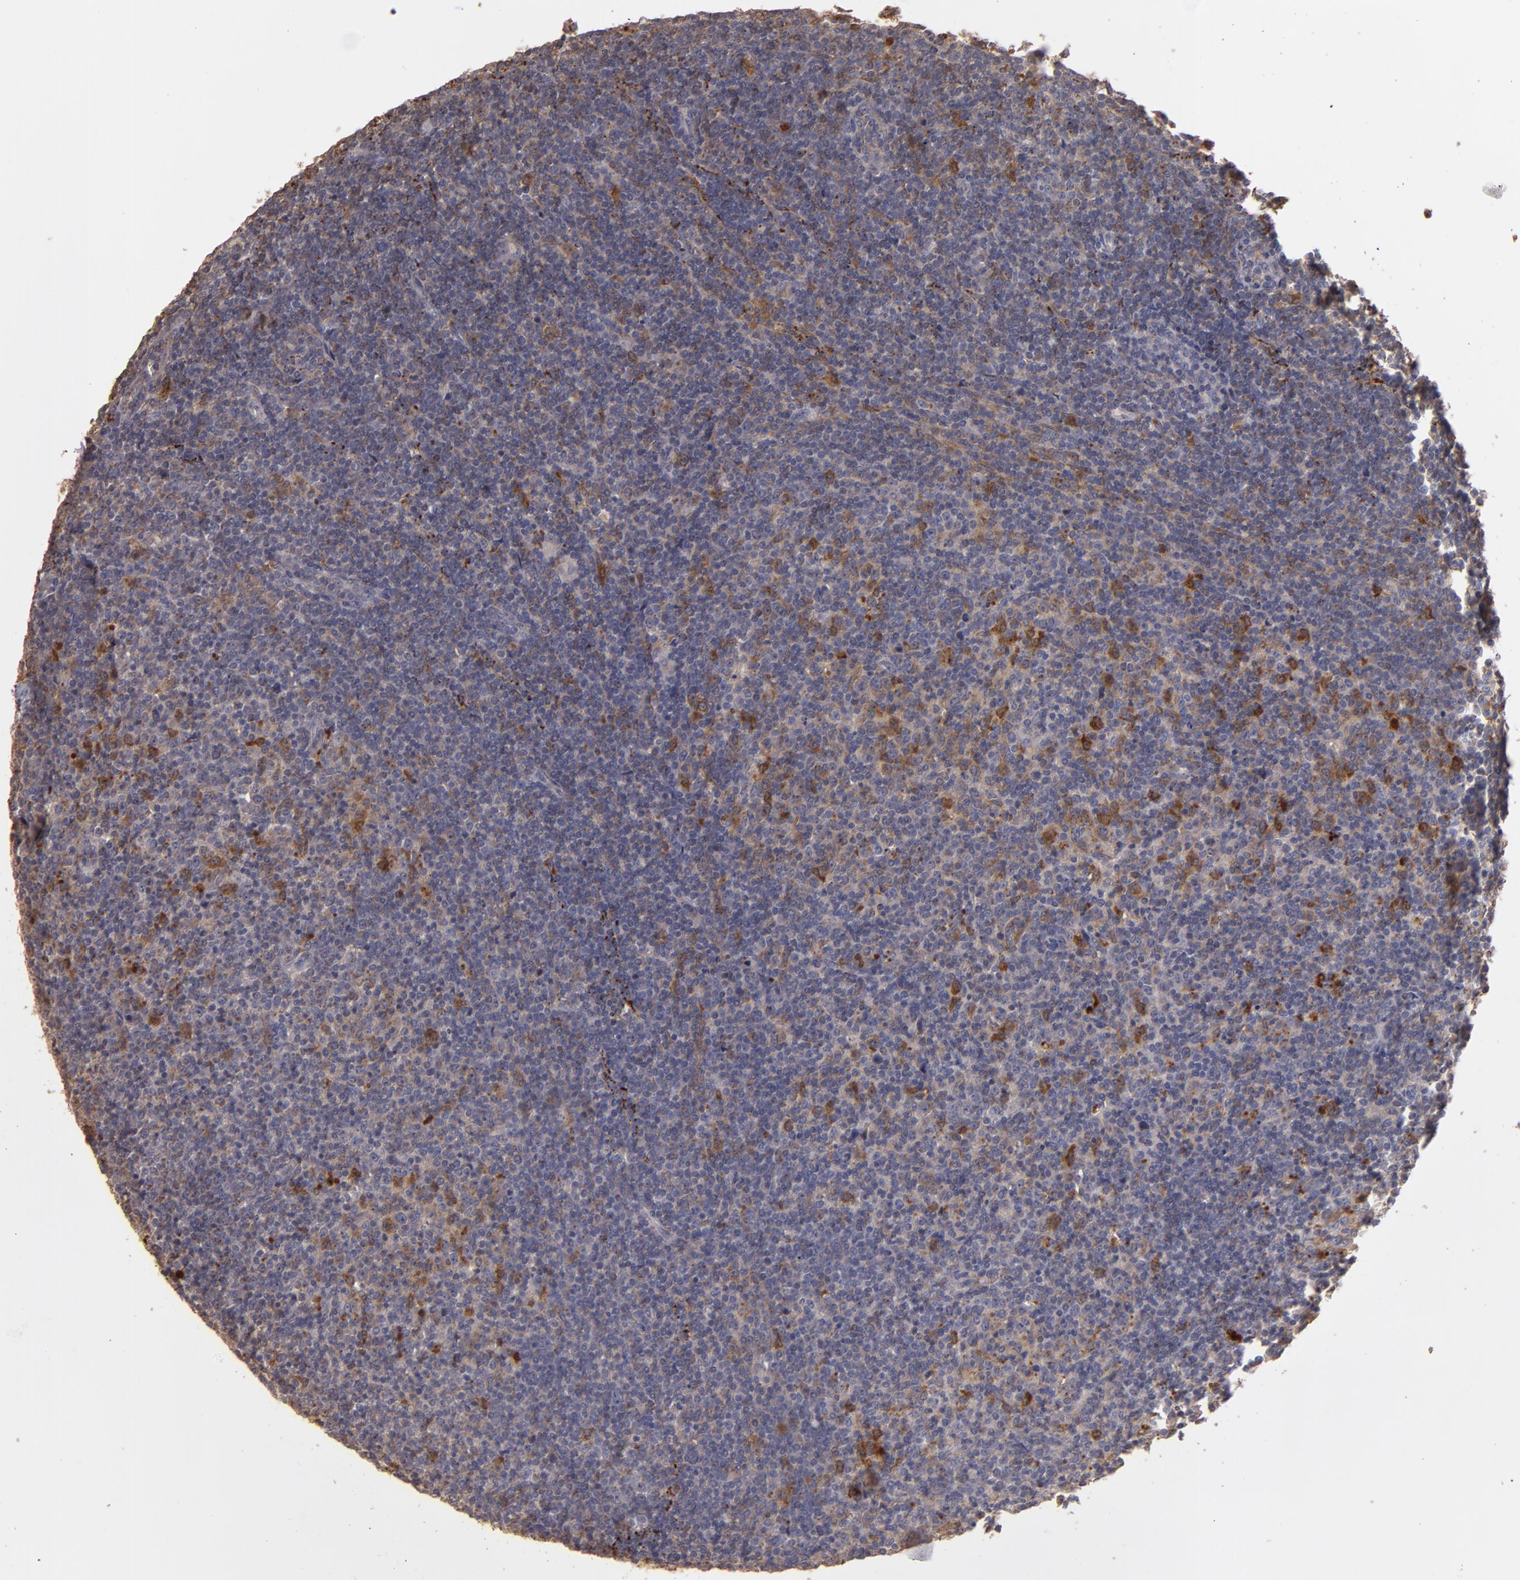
{"staining": {"intensity": "moderate", "quantity": "25%-75%", "location": "cytoplasmic/membranous"}, "tissue": "lymphoma", "cell_type": "Tumor cells", "image_type": "cancer", "snomed": [{"axis": "morphology", "description": "Malignant lymphoma, non-Hodgkin's type, Low grade"}, {"axis": "topography", "description": "Lymph node"}], "caption": "High-magnification brightfield microscopy of lymphoma stained with DAB (3,3'-diaminobenzidine) (brown) and counterstained with hematoxylin (blue). tumor cells exhibit moderate cytoplasmic/membranous staining is present in approximately25%-75% of cells. The protein of interest is stained brown, and the nuclei are stained in blue (DAB (3,3'-diaminobenzidine) IHC with brightfield microscopy, high magnification).", "gene": "TRAF1", "patient": {"sex": "male", "age": 70}}